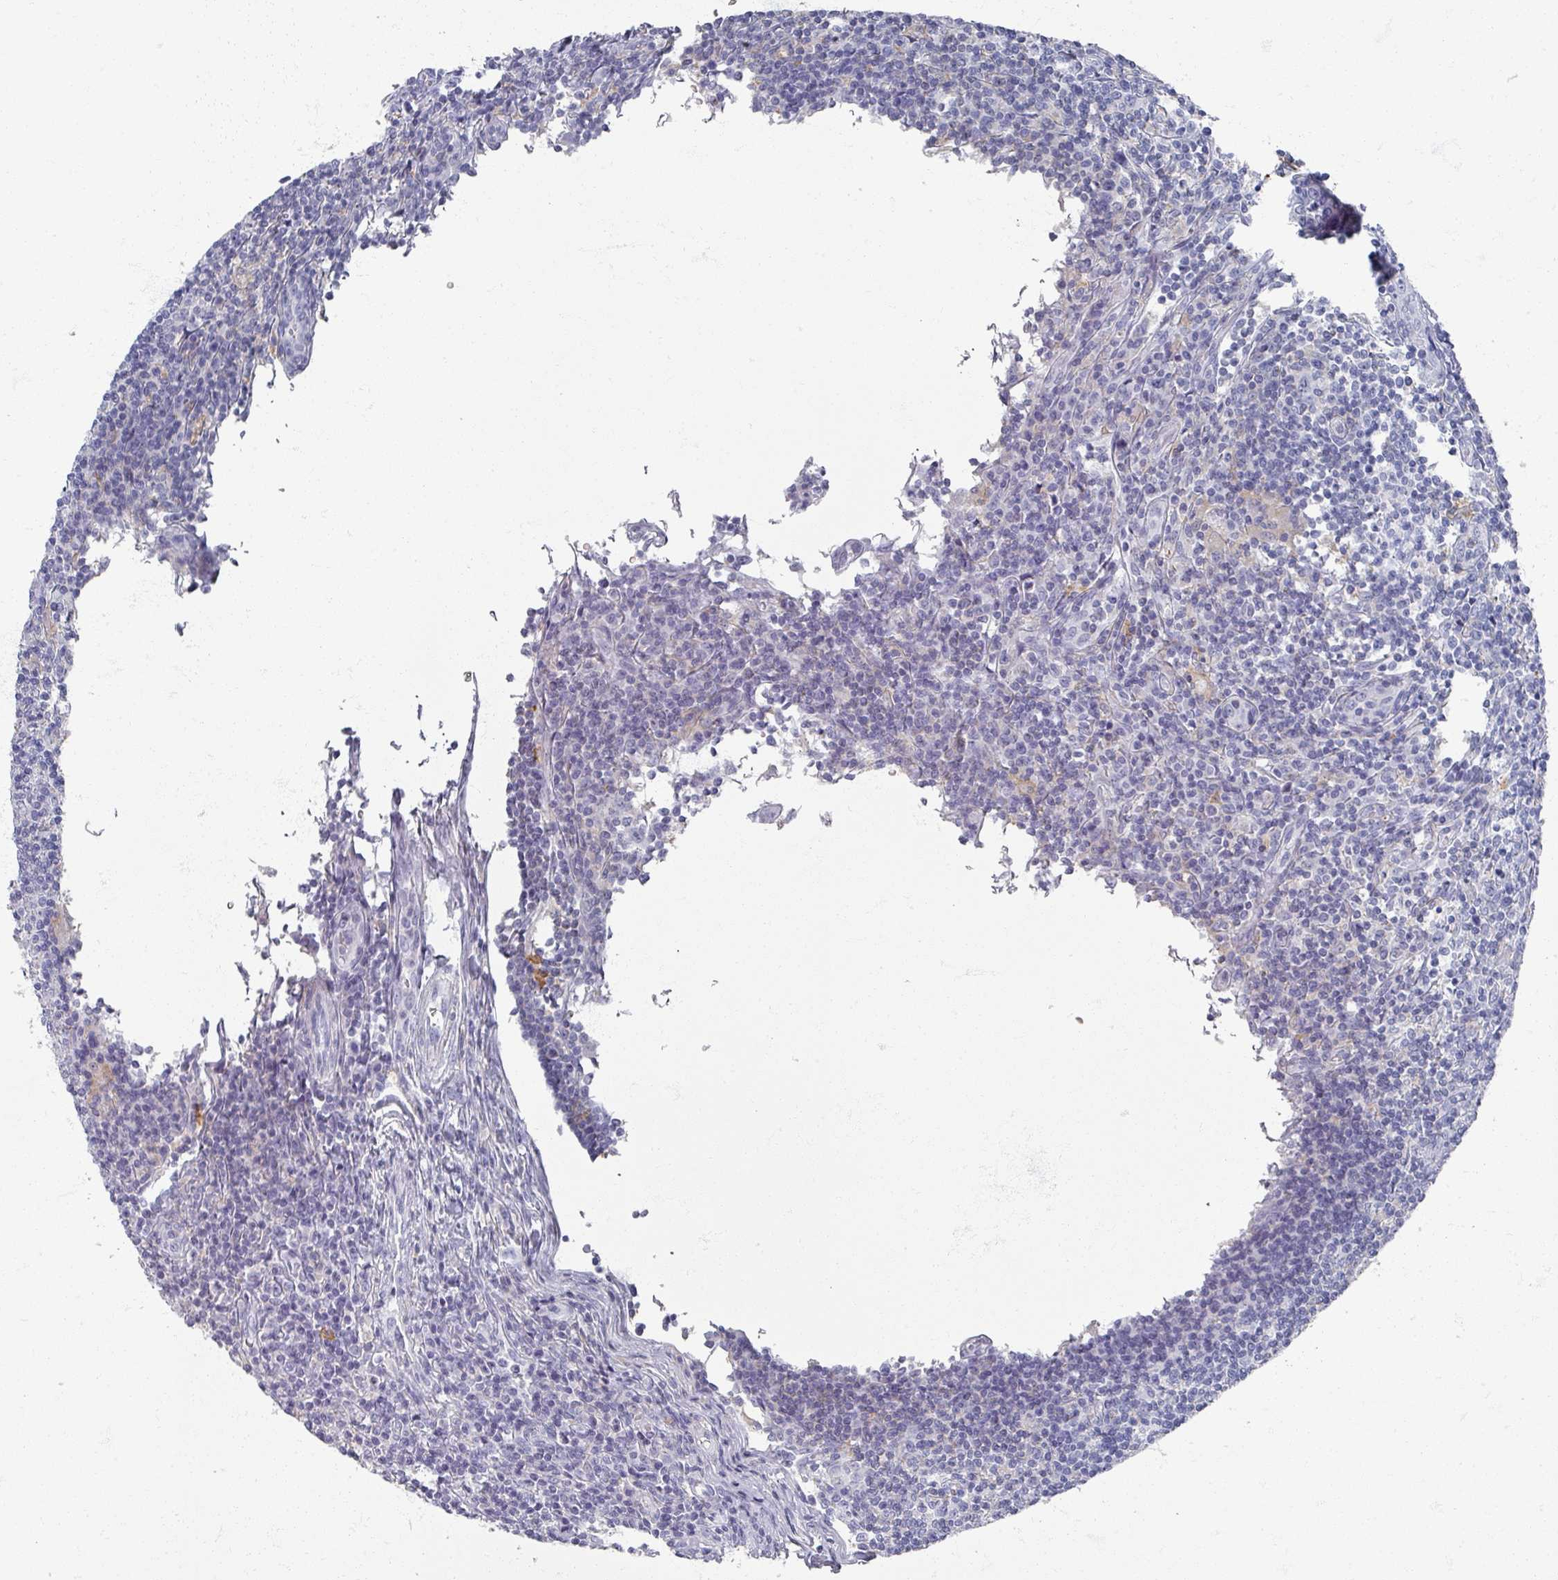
{"staining": {"intensity": "negative", "quantity": "none", "location": "none"}, "tissue": "lymphoma", "cell_type": "Tumor cells", "image_type": "cancer", "snomed": [{"axis": "morphology", "description": "Hodgkin's disease, NOS"}, {"axis": "topography", "description": "Lymph node"}], "caption": "DAB immunohistochemical staining of human lymphoma shows no significant staining in tumor cells.", "gene": "OMG", "patient": {"sex": "male", "age": 83}}